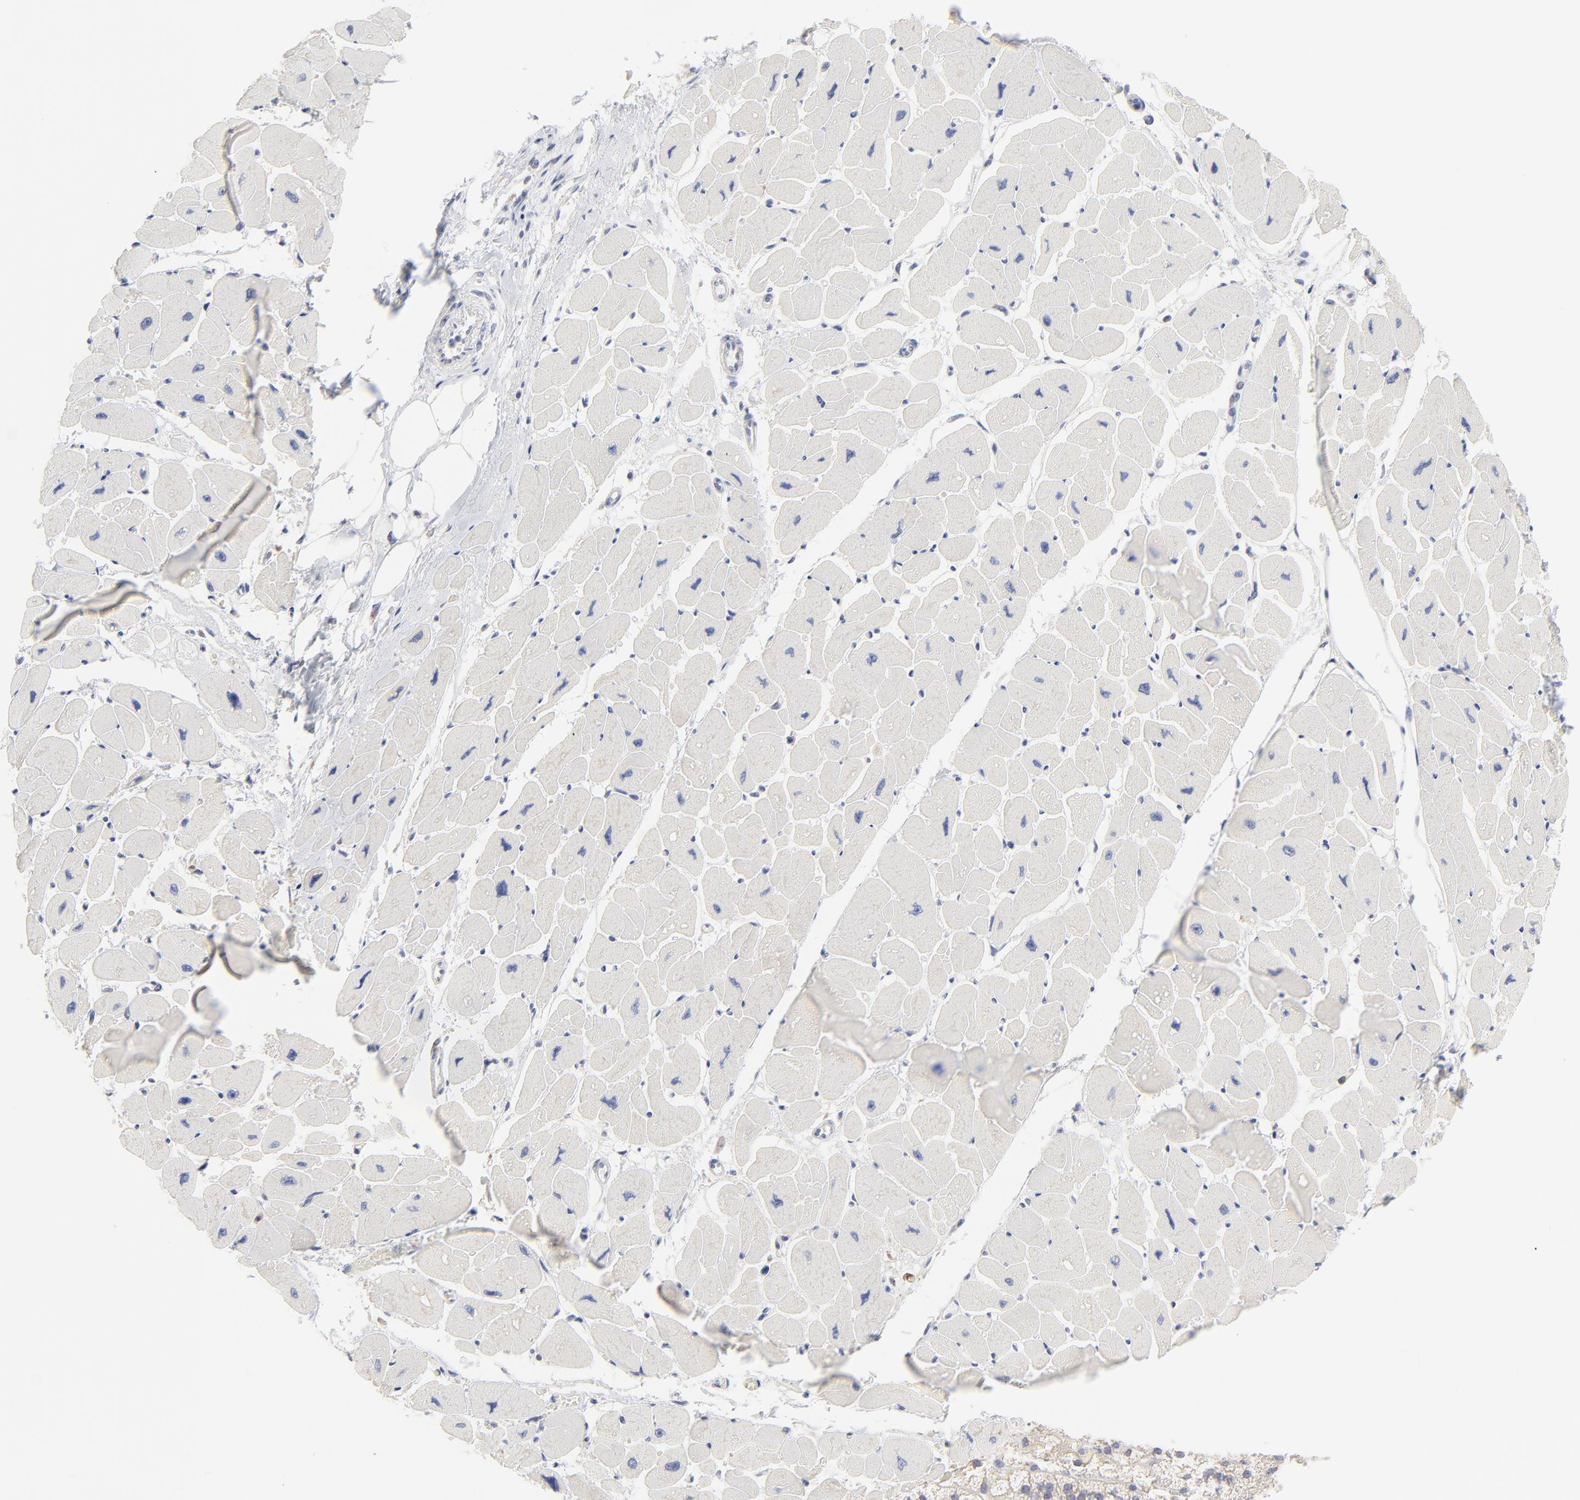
{"staining": {"intensity": "negative", "quantity": "none", "location": "none"}, "tissue": "heart muscle", "cell_type": "Cardiomyocytes", "image_type": "normal", "snomed": [{"axis": "morphology", "description": "Normal tissue, NOS"}, {"axis": "topography", "description": "Heart"}], "caption": "This histopathology image is of benign heart muscle stained with IHC to label a protein in brown with the nuclei are counter-stained blue. There is no expression in cardiomyocytes.", "gene": "TRIM22", "patient": {"sex": "female", "age": 54}}